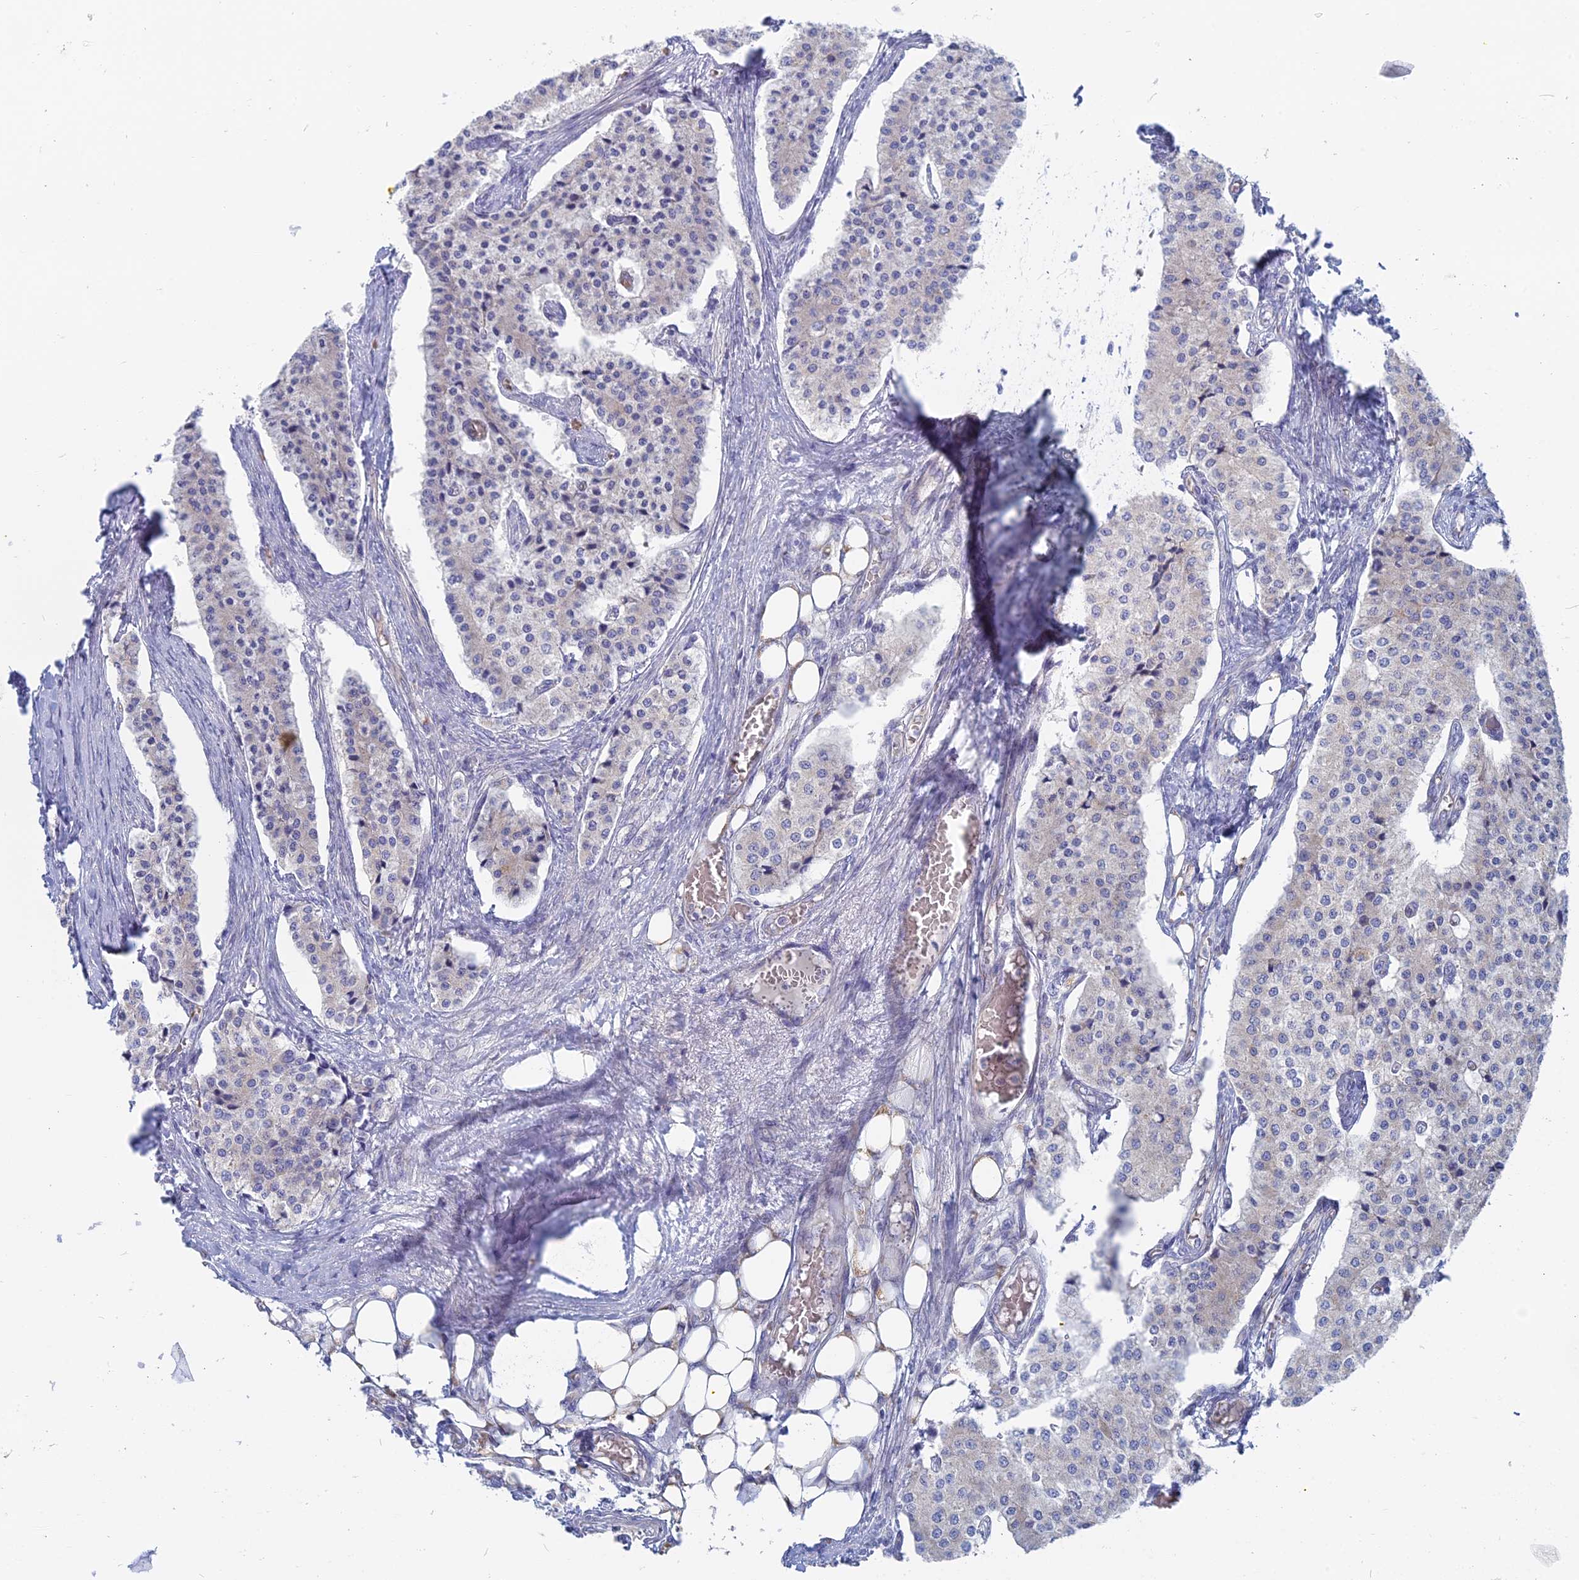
{"staining": {"intensity": "negative", "quantity": "none", "location": "none"}, "tissue": "carcinoid", "cell_type": "Tumor cells", "image_type": "cancer", "snomed": [{"axis": "morphology", "description": "Carcinoid, malignant, NOS"}, {"axis": "topography", "description": "Colon"}], "caption": "Tumor cells are negative for brown protein staining in carcinoid.", "gene": "TBC1D30", "patient": {"sex": "female", "age": 52}}